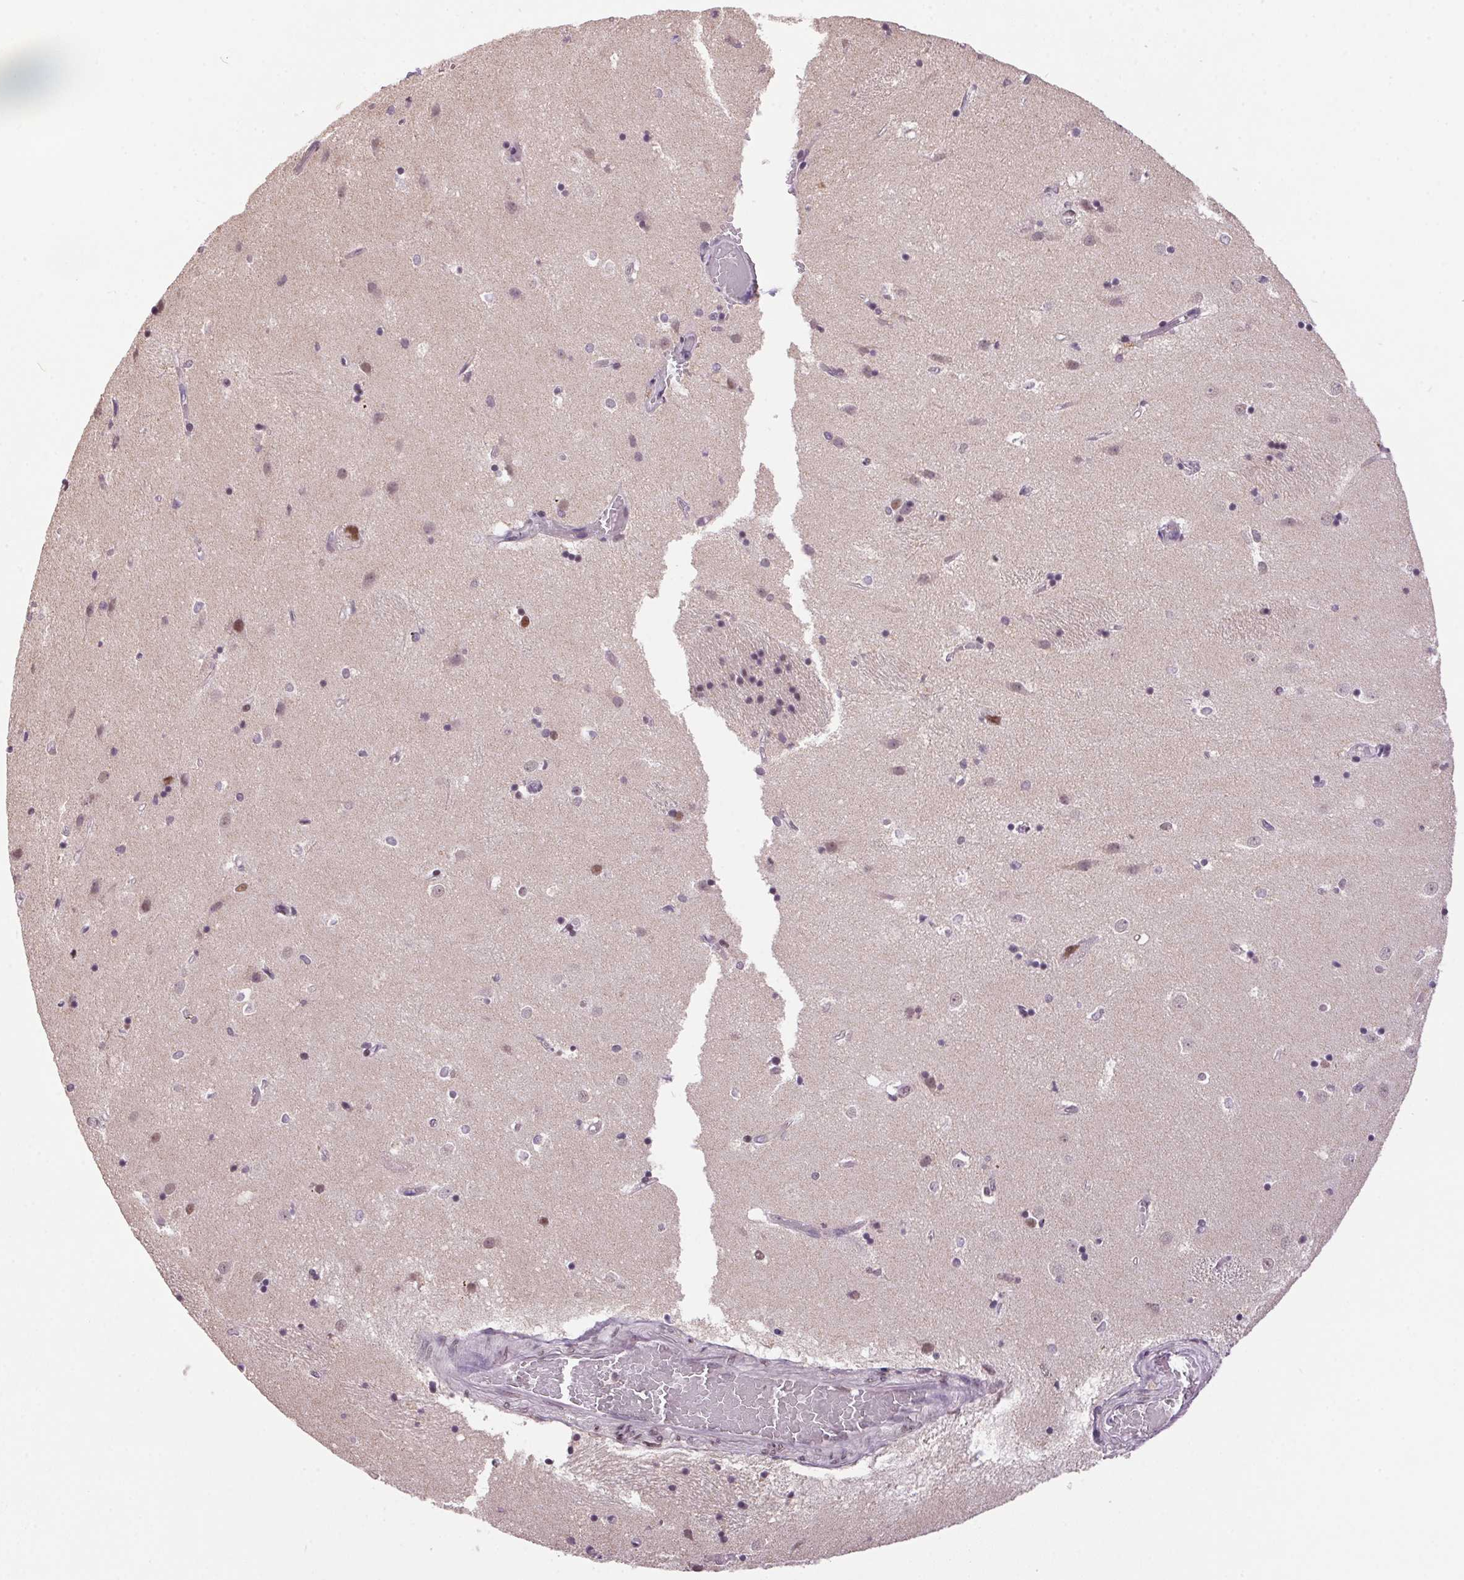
{"staining": {"intensity": "weak", "quantity": "<25%", "location": "nuclear"}, "tissue": "caudate", "cell_type": "Glial cells", "image_type": "normal", "snomed": [{"axis": "morphology", "description": "Normal tissue, NOS"}, {"axis": "topography", "description": "Lateral ventricle wall"}], "caption": "The immunohistochemistry (IHC) image has no significant staining in glial cells of caudate. (IHC, brightfield microscopy, high magnification).", "gene": "ZBTB4", "patient": {"sex": "male", "age": 54}}